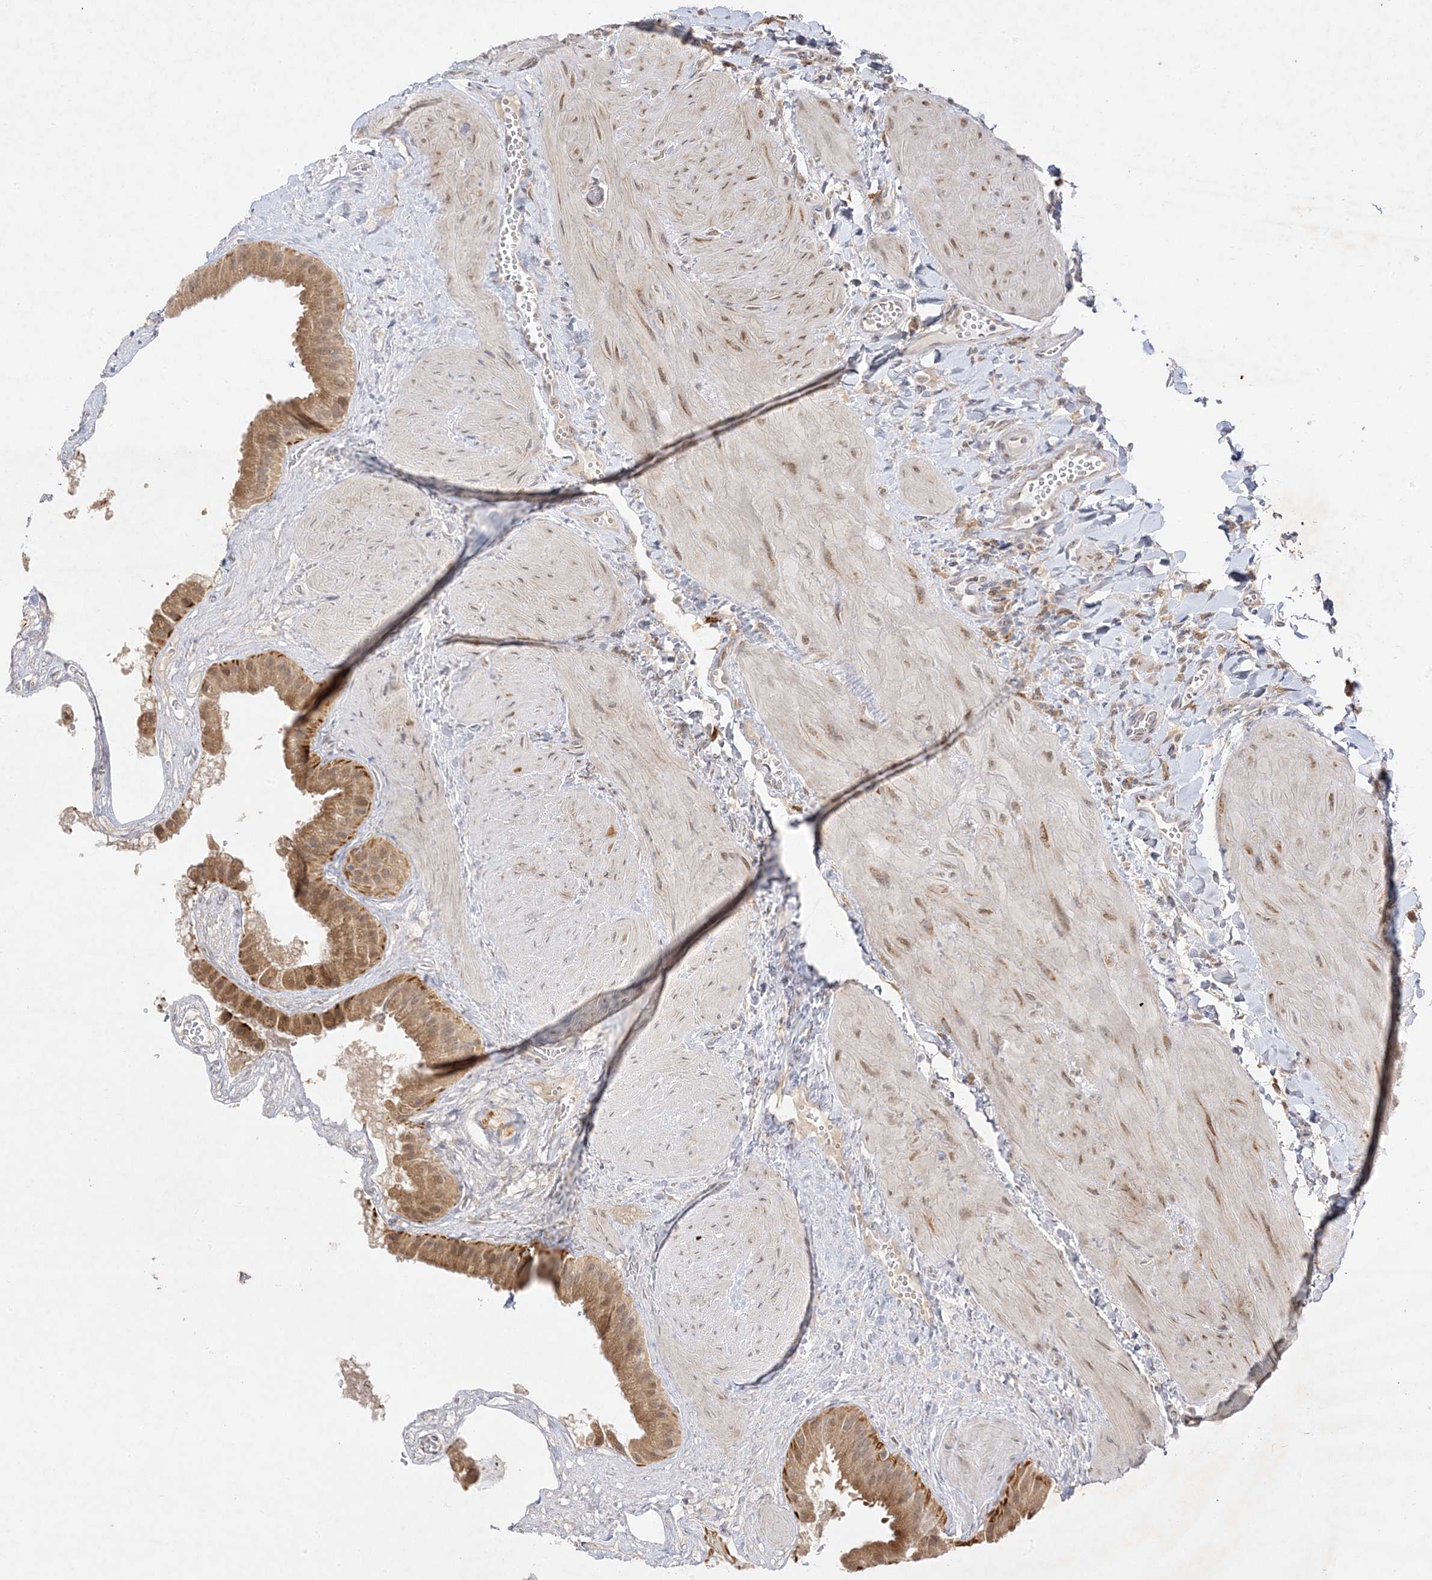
{"staining": {"intensity": "moderate", "quantity": ">75%", "location": "cytoplasmic/membranous"}, "tissue": "gallbladder", "cell_type": "Glandular cells", "image_type": "normal", "snomed": [{"axis": "morphology", "description": "Normal tissue, NOS"}, {"axis": "topography", "description": "Gallbladder"}], "caption": "IHC photomicrograph of normal gallbladder: gallbladder stained using immunohistochemistry (IHC) reveals medium levels of moderate protein expression localized specifically in the cytoplasmic/membranous of glandular cells, appearing as a cytoplasmic/membranous brown color.", "gene": "C2CD2", "patient": {"sex": "male", "age": 55}}